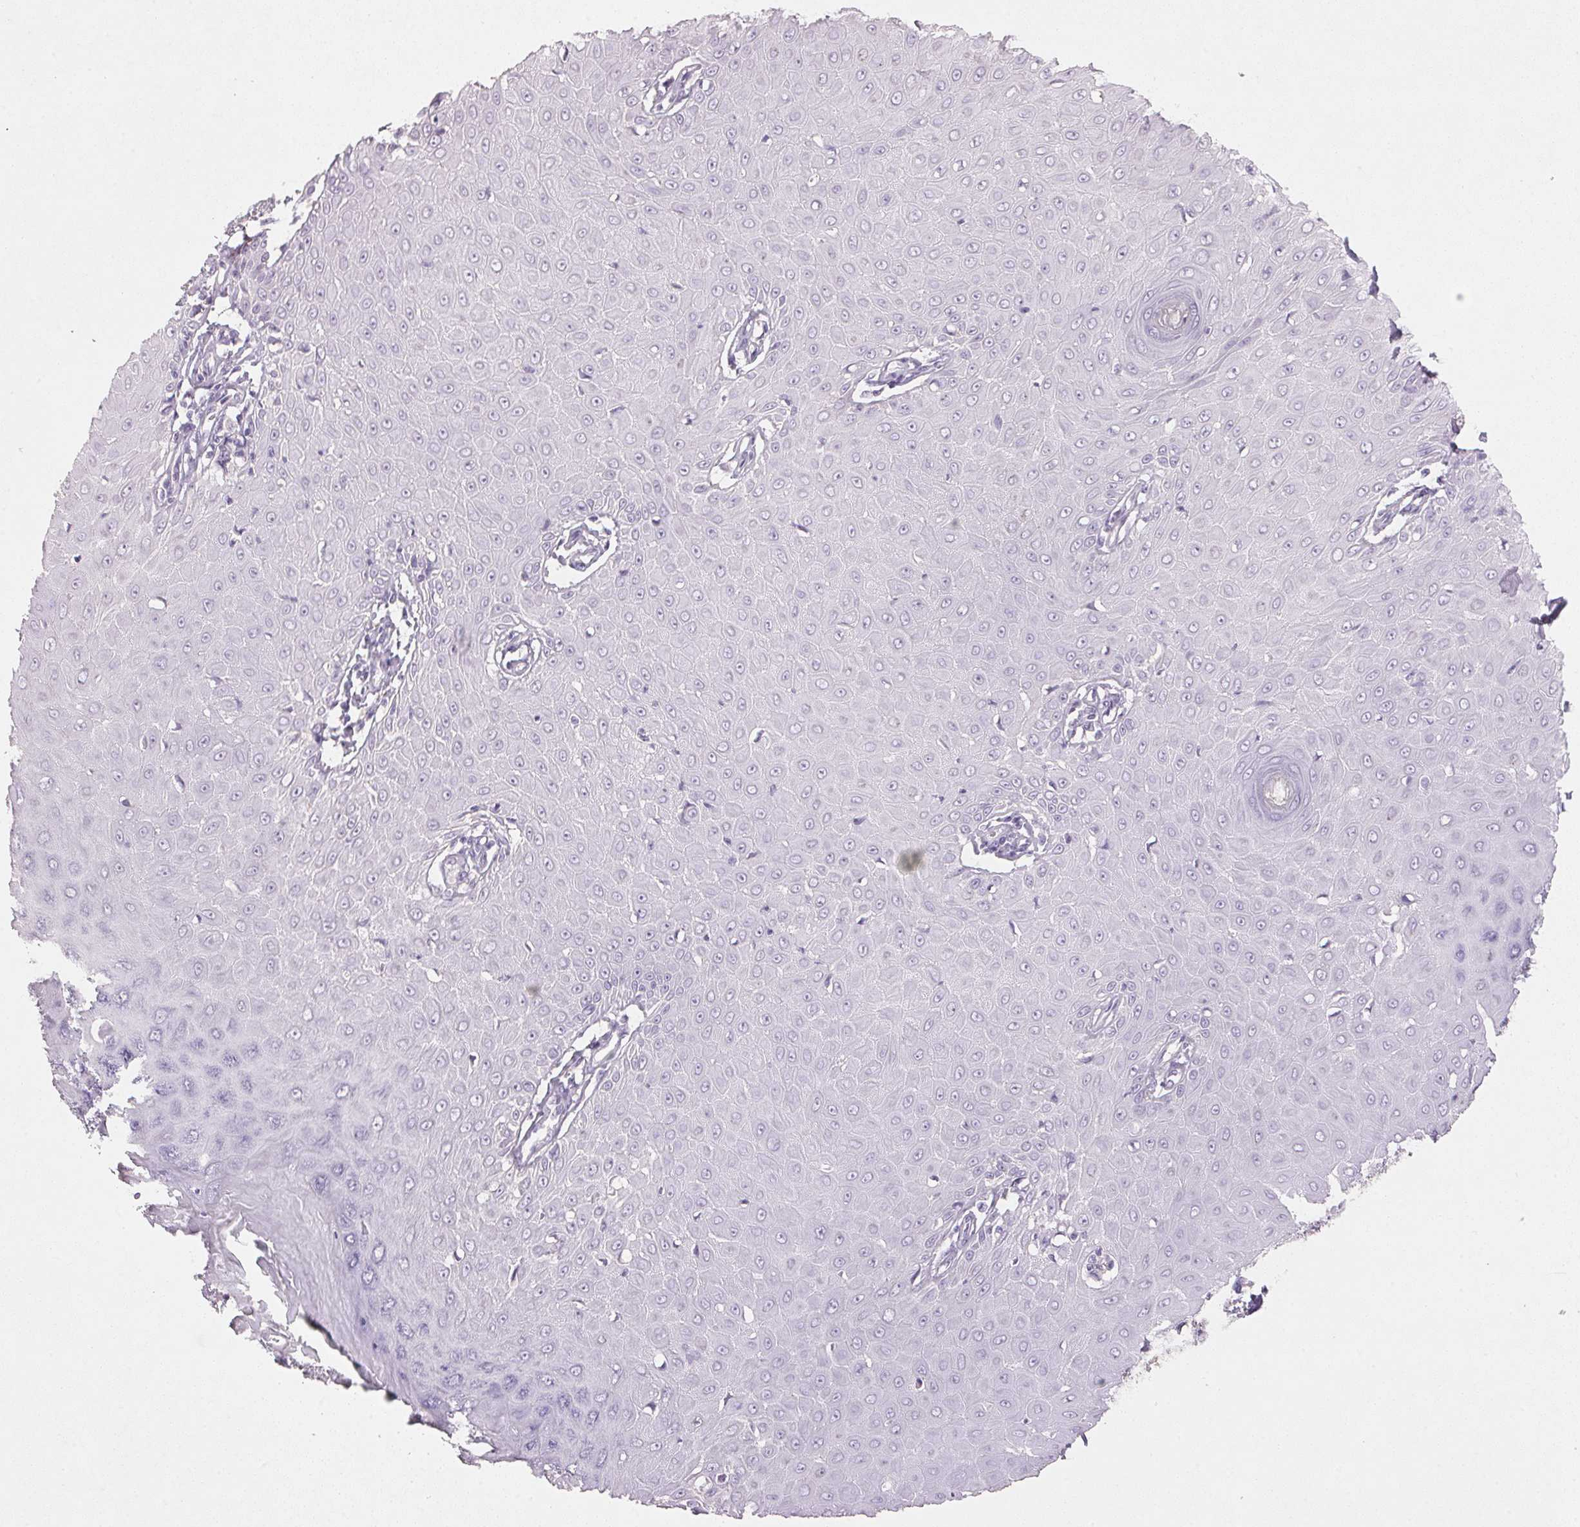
{"staining": {"intensity": "negative", "quantity": "none", "location": "none"}, "tissue": "skin cancer", "cell_type": "Tumor cells", "image_type": "cancer", "snomed": [{"axis": "morphology", "description": "Squamous cell carcinoma, NOS"}, {"axis": "topography", "description": "Skin"}], "caption": "Tumor cells show no significant protein positivity in skin squamous cell carcinoma.", "gene": "CXCL5", "patient": {"sex": "male", "age": 70}}